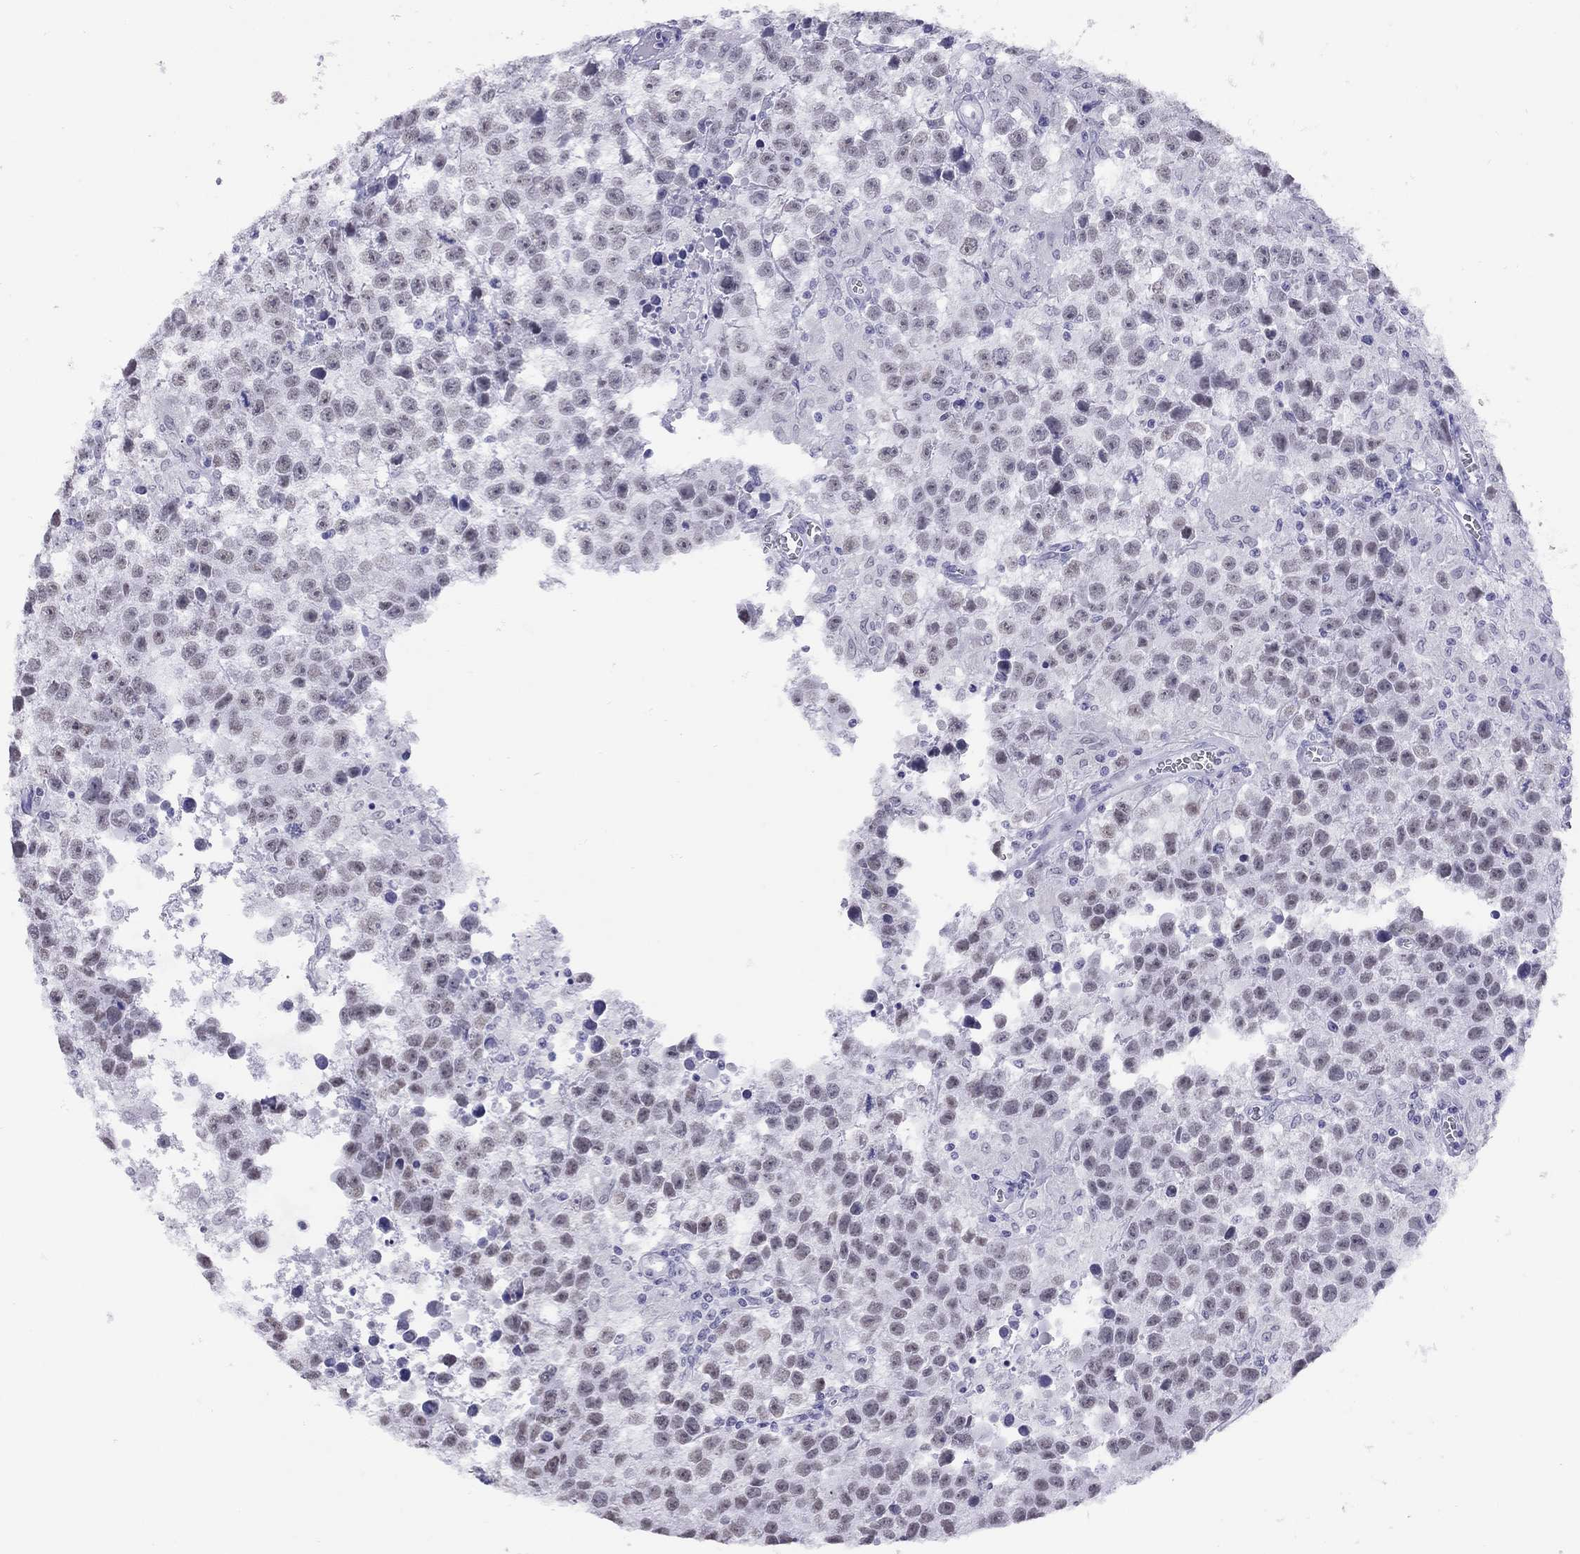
{"staining": {"intensity": "weak", "quantity": "<25%", "location": "nuclear"}, "tissue": "testis cancer", "cell_type": "Tumor cells", "image_type": "cancer", "snomed": [{"axis": "morphology", "description": "Seminoma, NOS"}, {"axis": "topography", "description": "Testis"}], "caption": "The photomicrograph exhibits no significant expression in tumor cells of testis cancer.", "gene": "LYAR", "patient": {"sex": "male", "age": 43}}